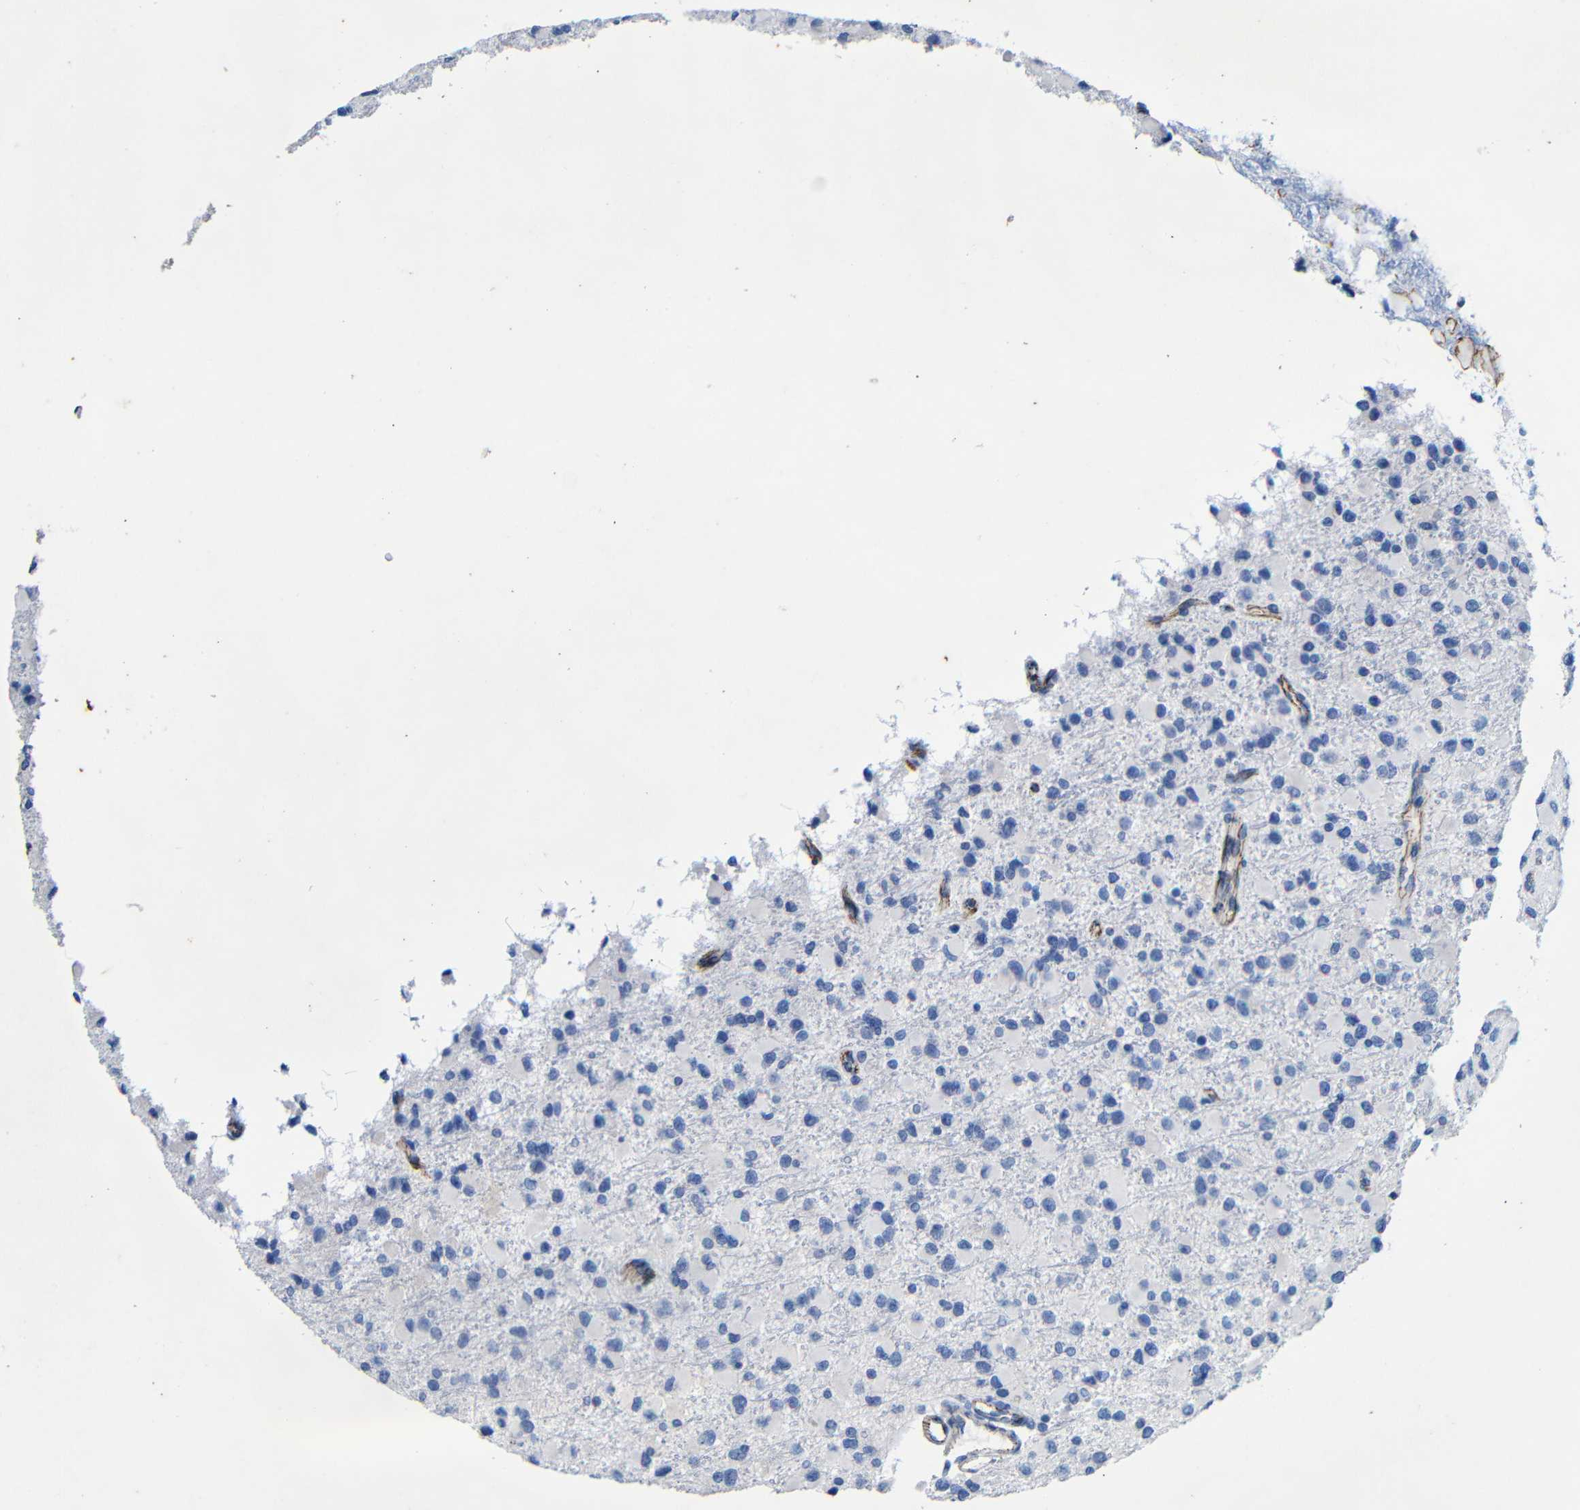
{"staining": {"intensity": "negative", "quantity": "none", "location": "none"}, "tissue": "glioma", "cell_type": "Tumor cells", "image_type": "cancer", "snomed": [{"axis": "morphology", "description": "Glioma, malignant, Low grade"}, {"axis": "topography", "description": "Brain"}], "caption": "This is an IHC micrograph of human malignant glioma (low-grade). There is no positivity in tumor cells.", "gene": "CGNL1", "patient": {"sex": "male", "age": 42}}